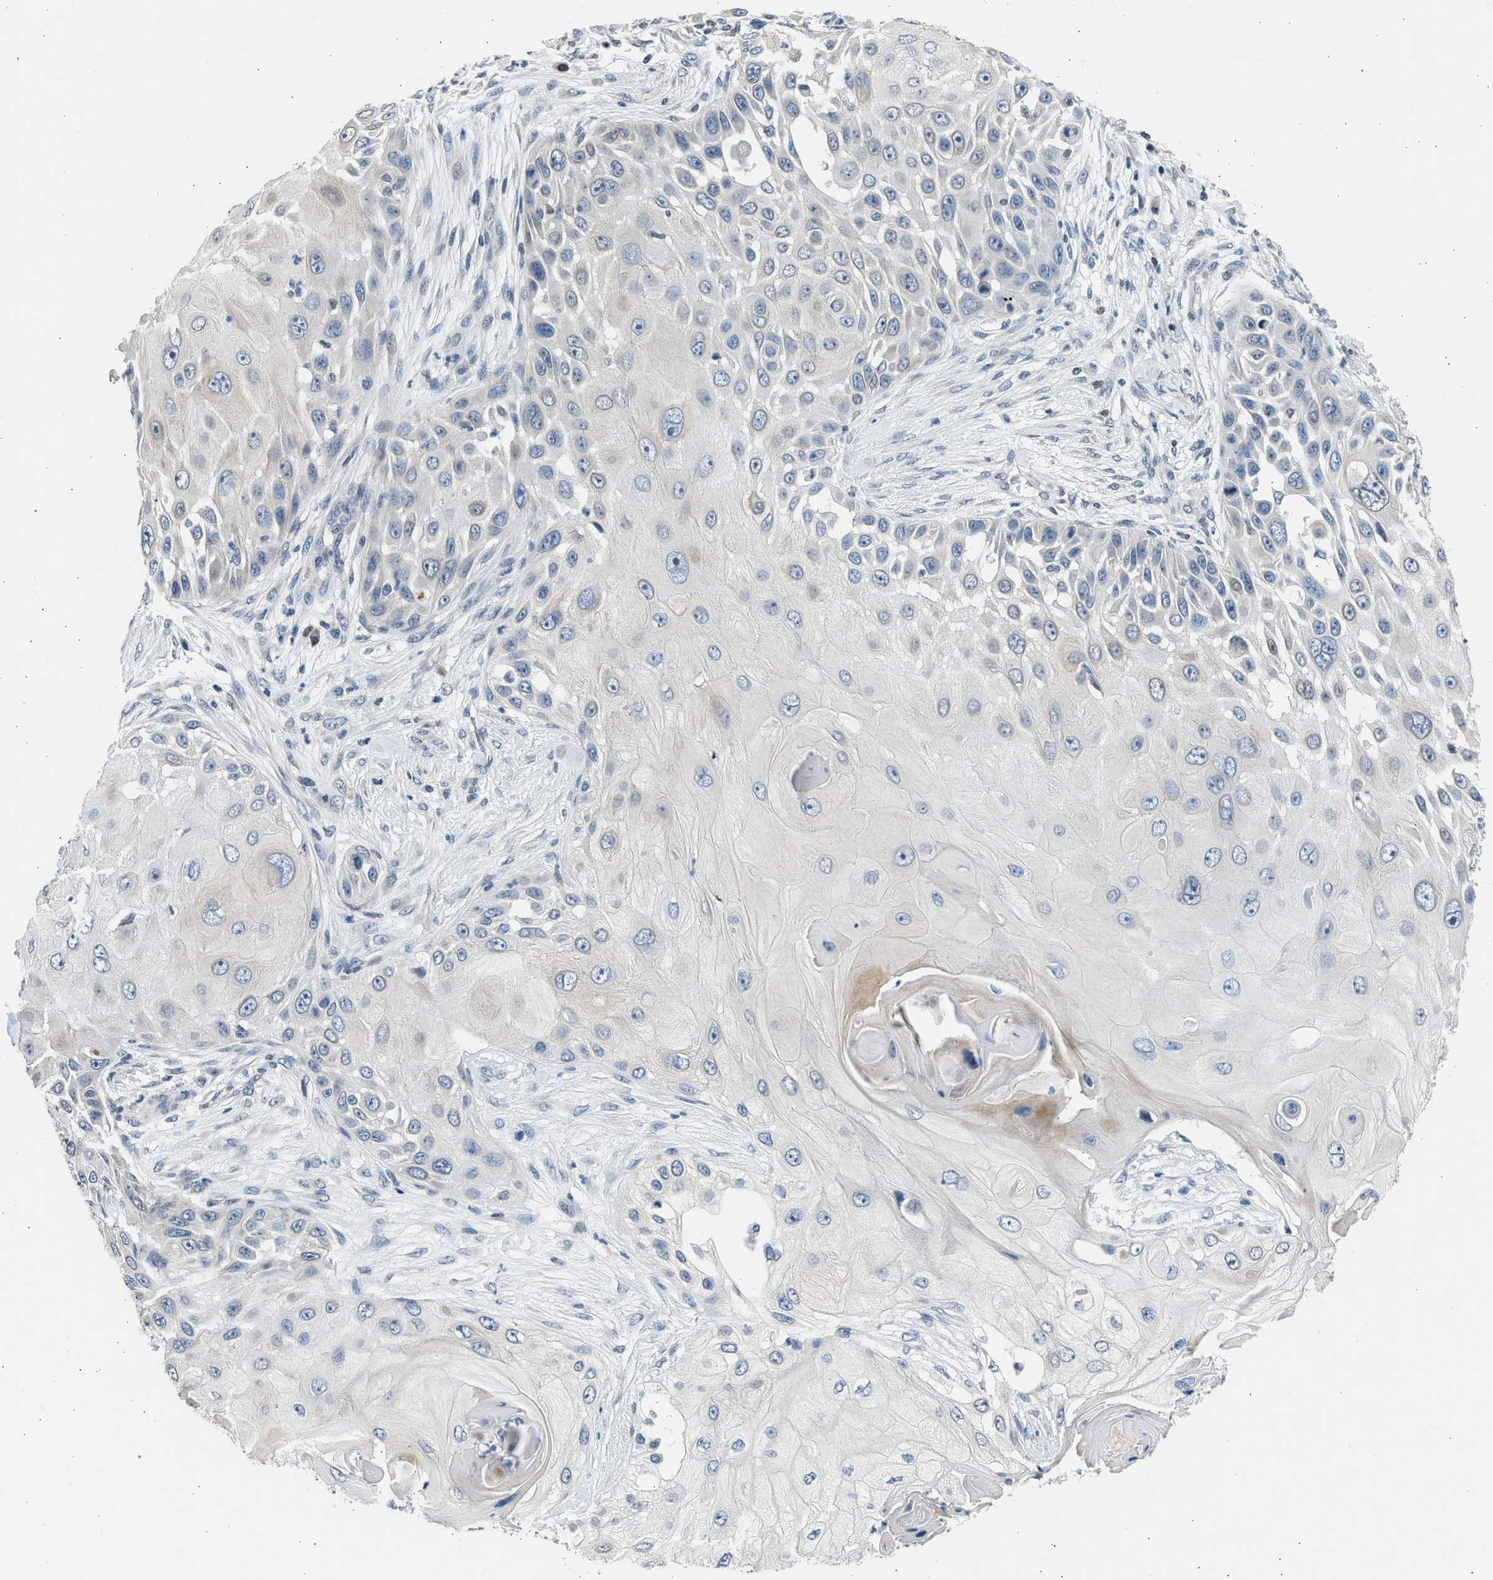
{"staining": {"intensity": "negative", "quantity": "none", "location": "none"}, "tissue": "skin cancer", "cell_type": "Tumor cells", "image_type": "cancer", "snomed": [{"axis": "morphology", "description": "Squamous cell carcinoma, NOS"}, {"axis": "topography", "description": "Skin"}], "caption": "Human skin cancer (squamous cell carcinoma) stained for a protein using IHC shows no expression in tumor cells.", "gene": "HMGN3", "patient": {"sex": "female", "age": 44}}